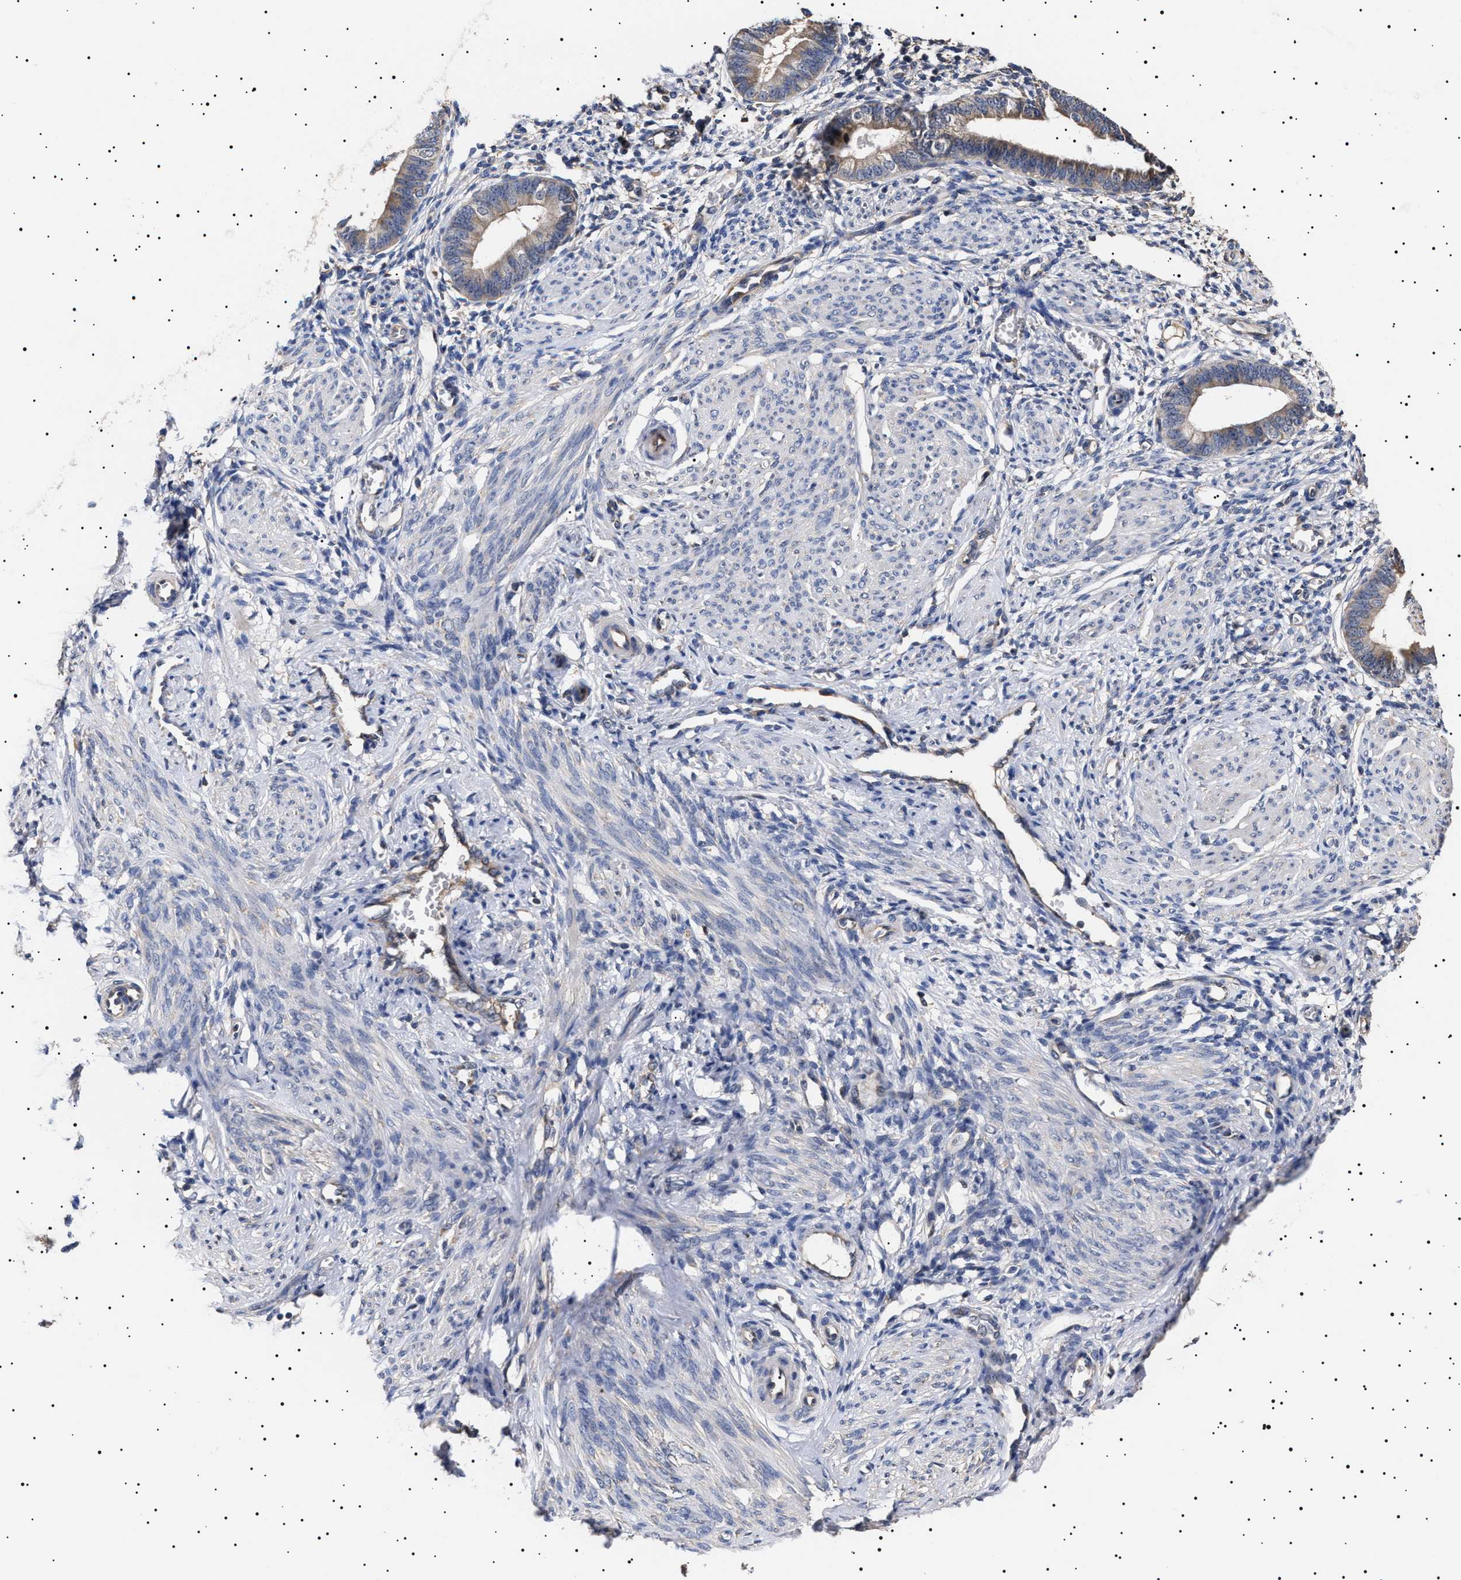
{"staining": {"intensity": "negative", "quantity": "none", "location": "none"}, "tissue": "endometrium", "cell_type": "Cells in endometrial stroma", "image_type": "normal", "snomed": [{"axis": "morphology", "description": "Normal tissue, NOS"}, {"axis": "topography", "description": "Endometrium"}], "caption": "An immunohistochemistry micrograph of unremarkable endometrium is shown. There is no staining in cells in endometrial stroma of endometrium.", "gene": "KRBA1", "patient": {"sex": "female", "age": 46}}